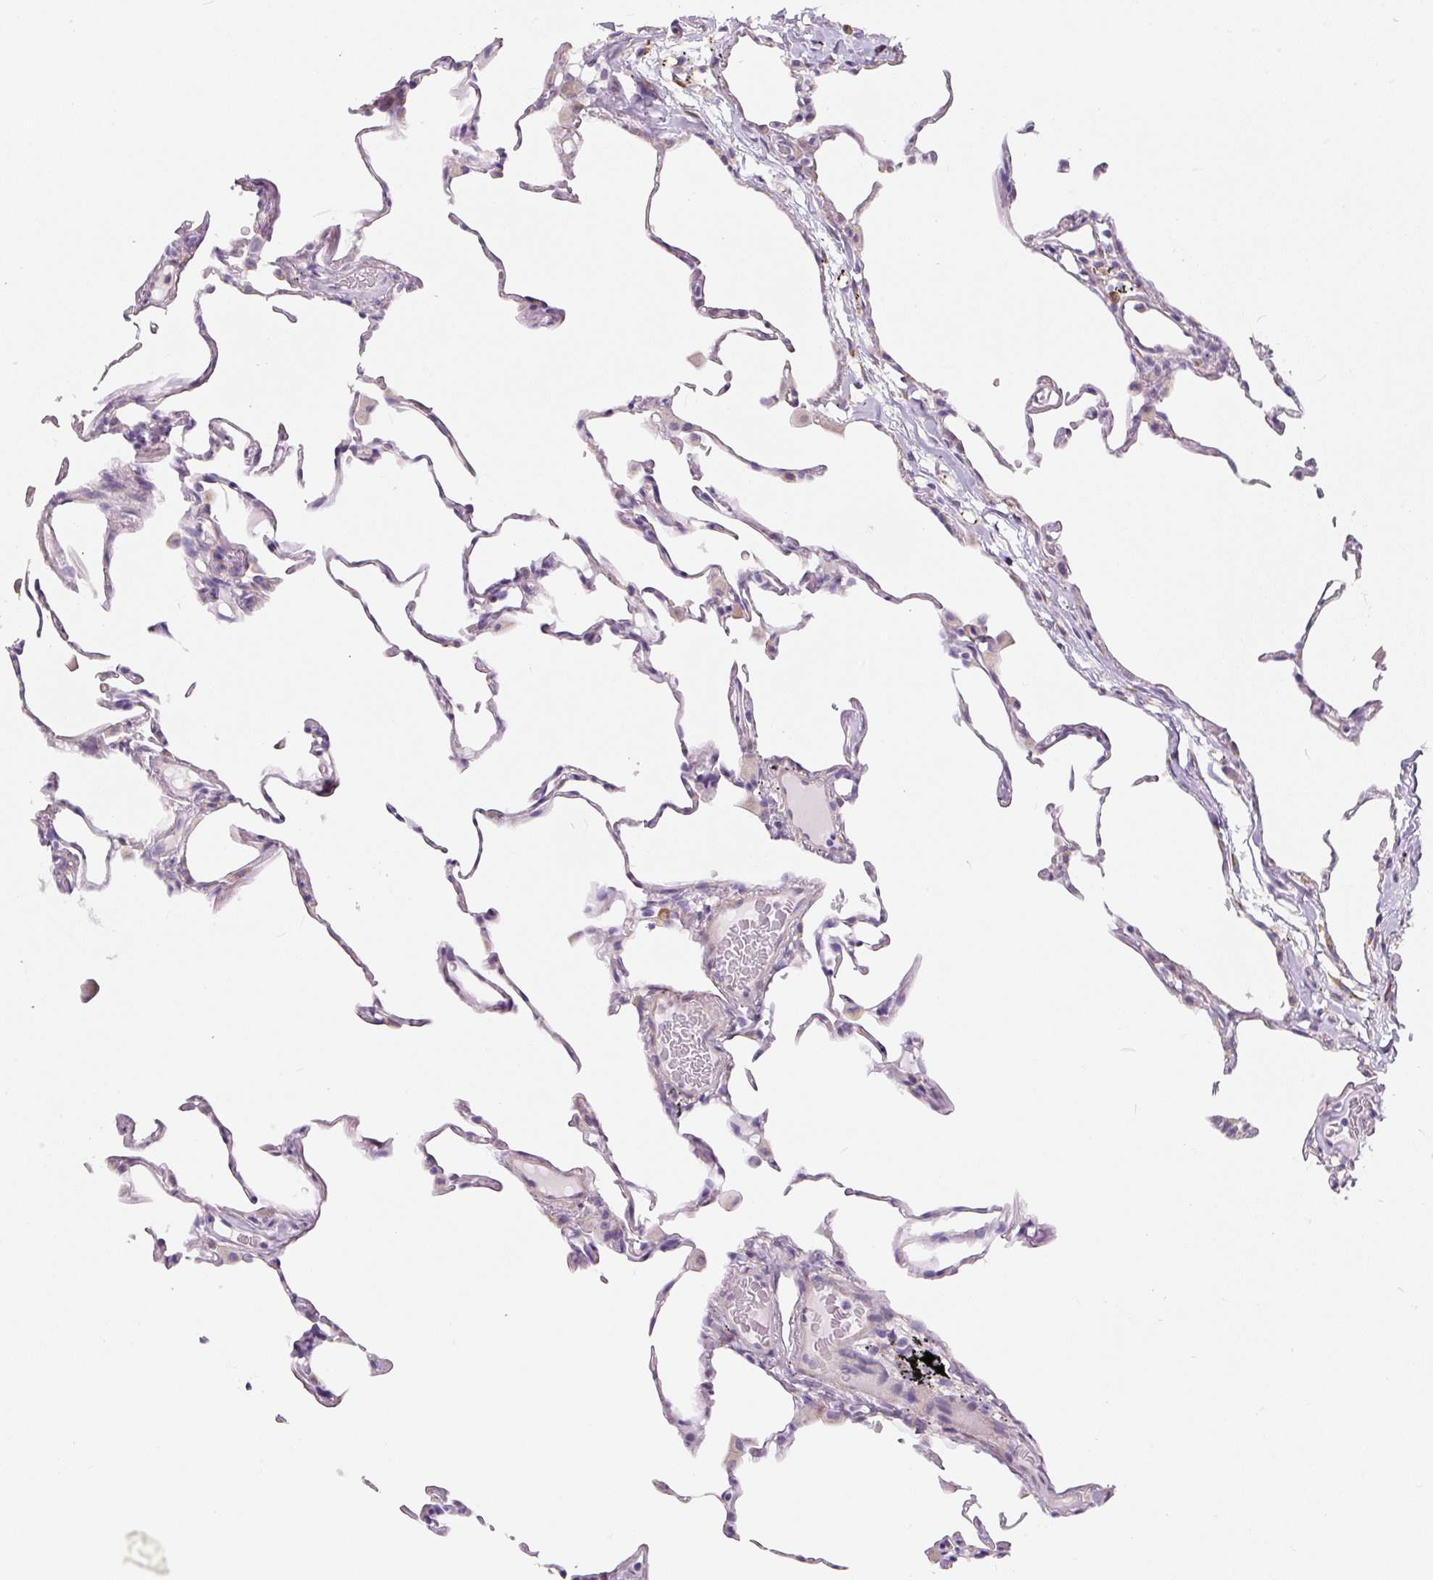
{"staining": {"intensity": "negative", "quantity": "none", "location": "none"}, "tissue": "lung", "cell_type": "Alveolar cells", "image_type": "normal", "snomed": [{"axis": "morphology", "description": "Normal tissue, NOS"}, {"axis": "topography", "description": "Lung"}], "caption": "This histopathology image is of normal lung stained with immunohistochemistry (IHC) to label a protein in brown with the nuclei are counter-stained blue. There is no staining in alveolar cells.", "gene": "PWWP3B", "patient": {"sex": "female", "age": 57}}